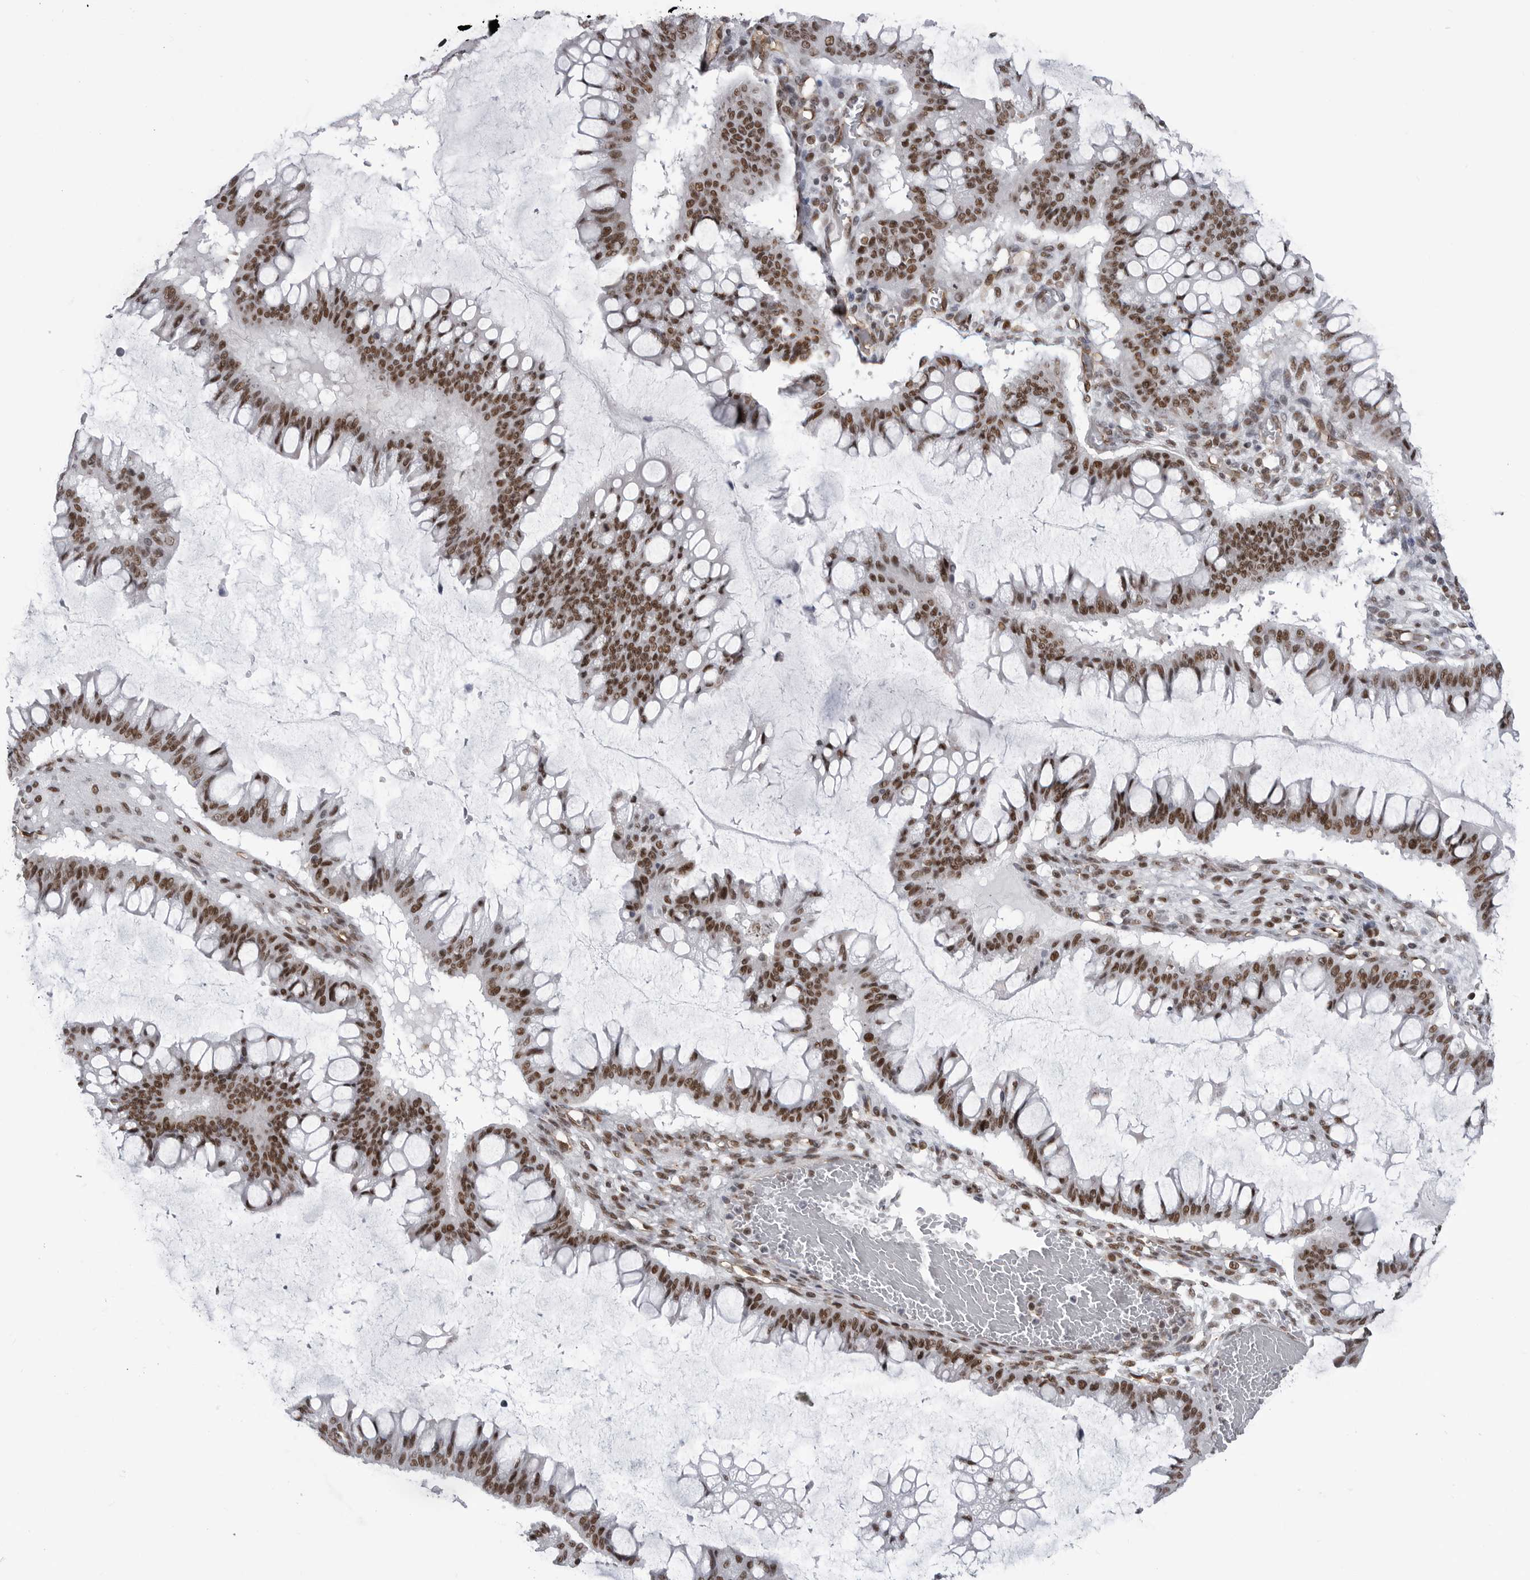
{"staining": {"intensity": "strong", "quantity": ">75%", "location": "nuclear"}, "tissue": "ovarian cancer", "cell_type": "Tumor cells", "image_type": "cancer", "snomed": [{"axis": "morphology", "description": "Cystadenocarcinoma, mucinous, NOS"}, {"axis": "topography", "description": "Ovary"}], "caption": "Ovarian cancer (mucinous cystadenocarcinoma) stained for a protein (brown) reveals strong nuclear positive expression in about >75% of tumor cells.", "gene": "RNF26", "patient": {"sex": "female", "age": 73}}